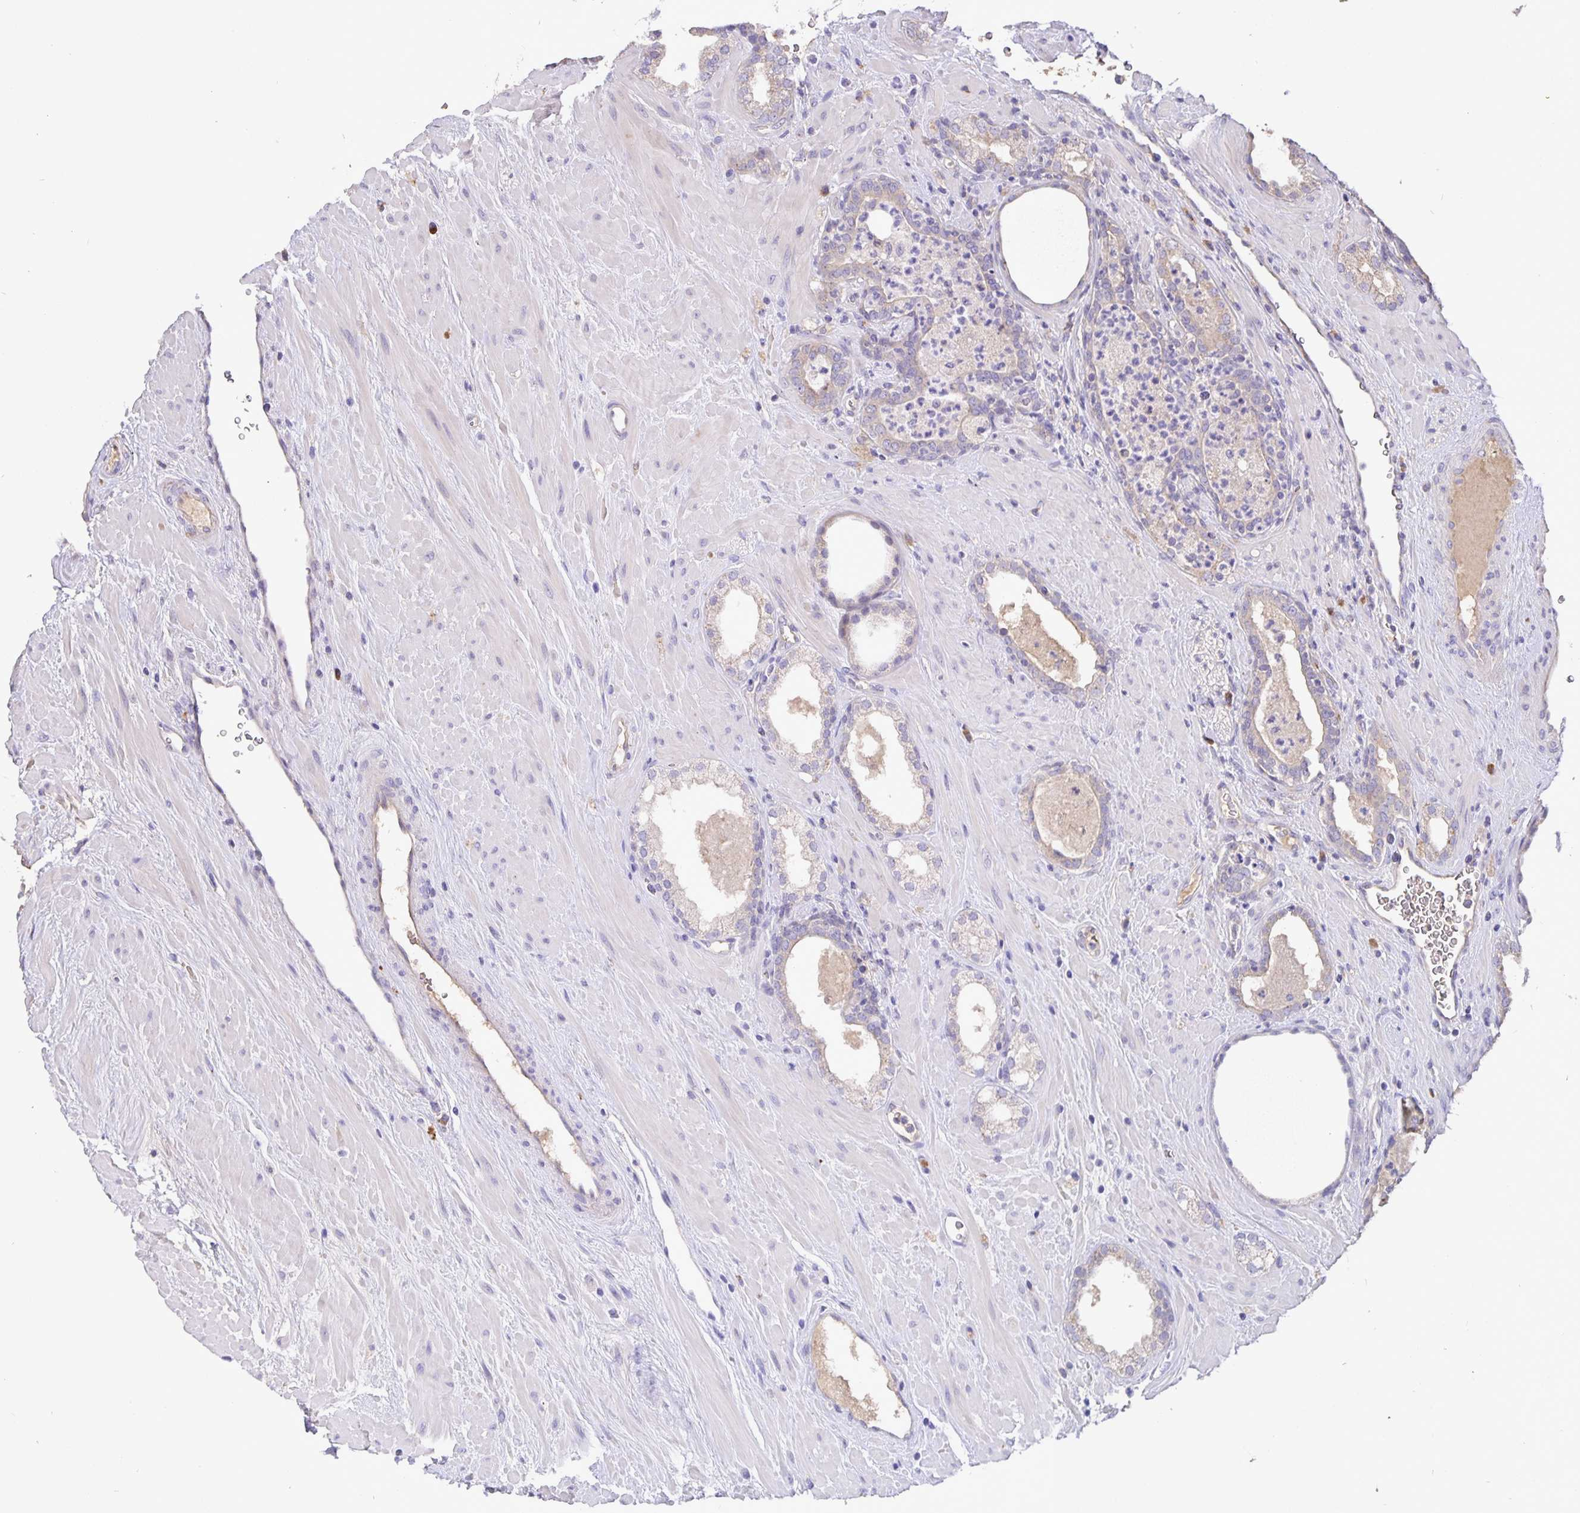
{"staining": {"intensity": "weak", "quantity": "<25%", "location": "cytoplasmic/membranous"}, "tissue": "prostate cancer", "cell_type": "Tumor cells", "image_type": "cancer", "snomed": [{"axis": "morphology", "description": "Adenocarcinoma, Low grade"}, {"axis": "topography", "description": "Prostate"}], "caption": "Immunohistochemical staining of prostate cancer exhibits no significant staining in tumor cells.", "gene": "EML6", "patient": {"sex": "male", "age": 62}}